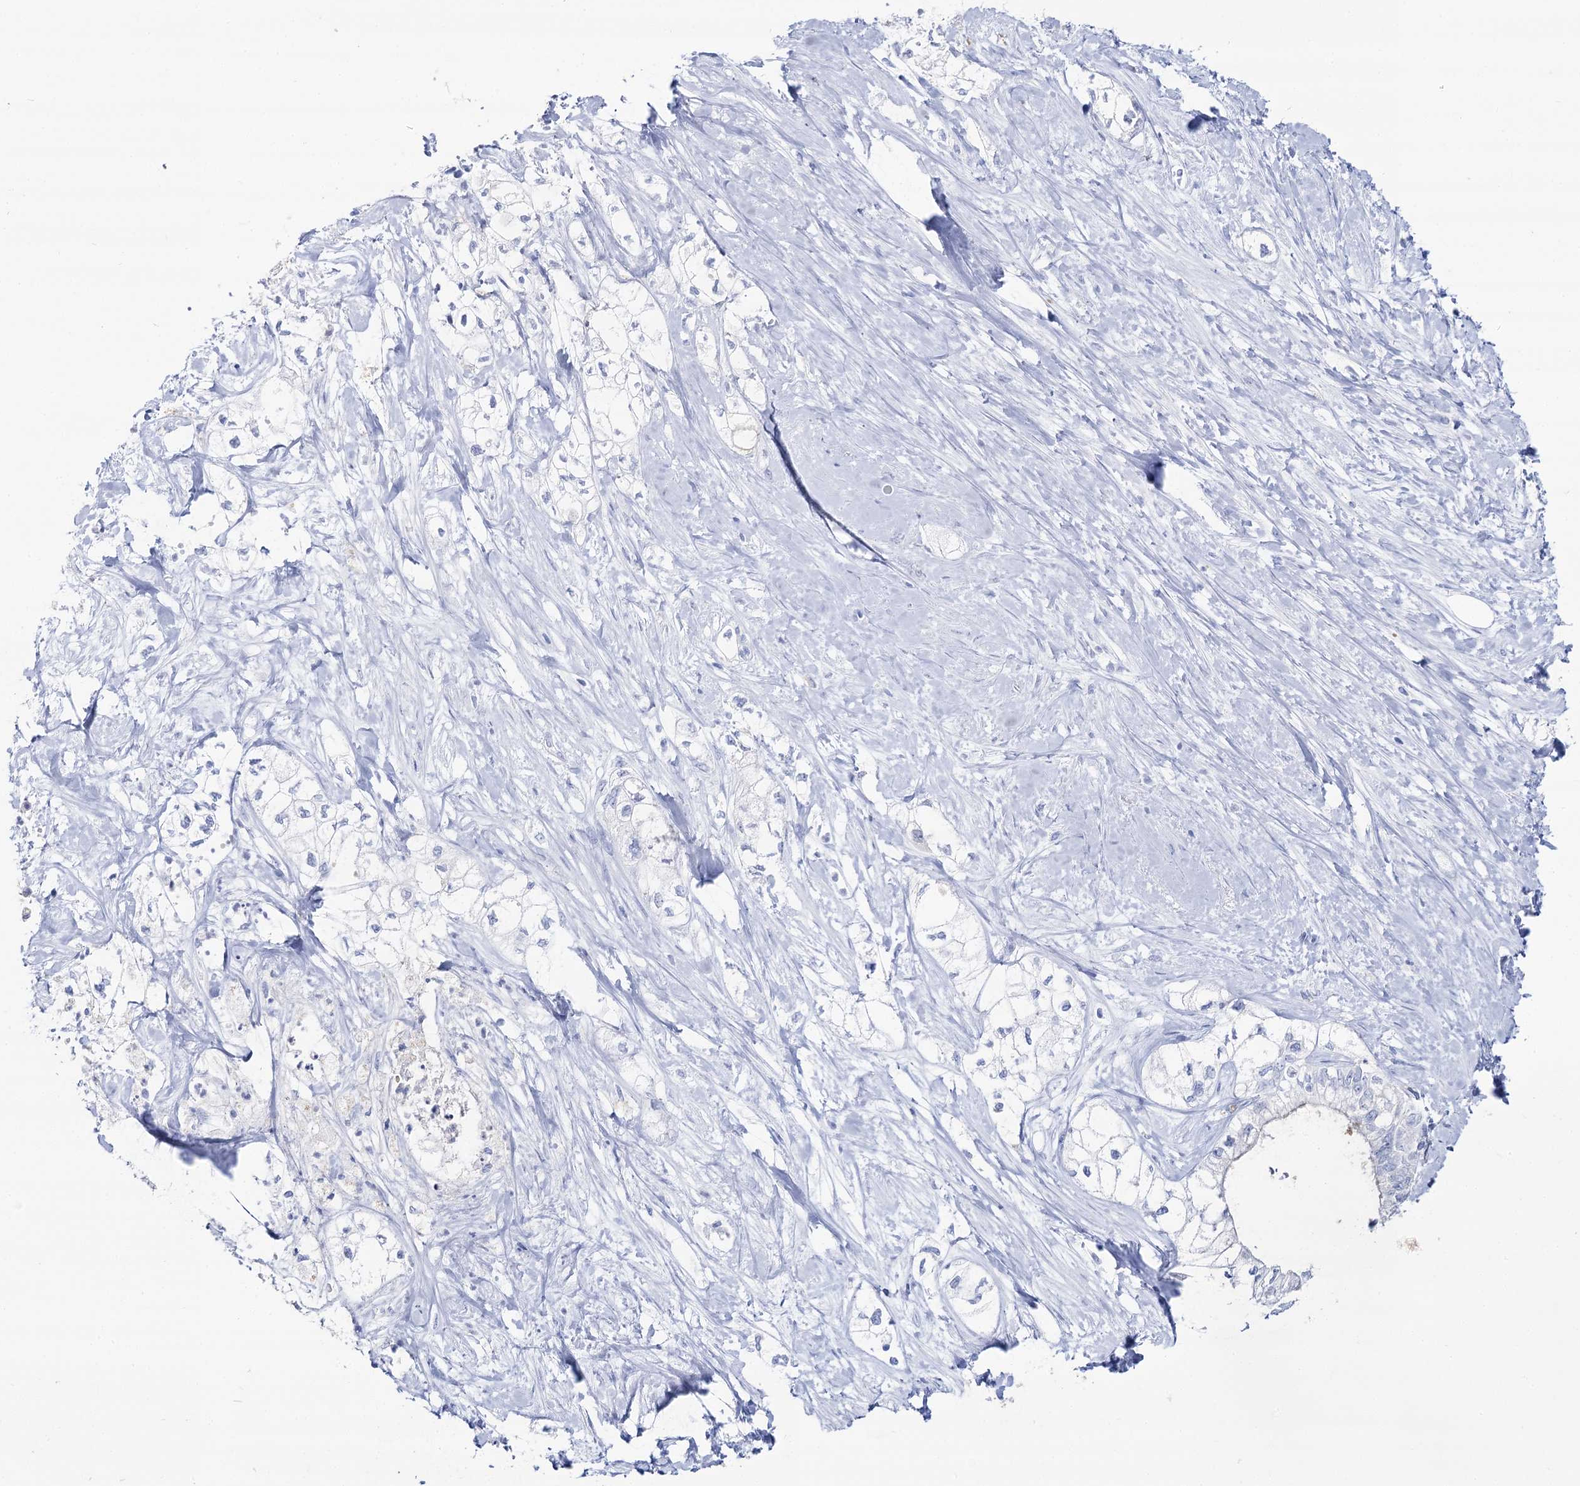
{"staining": {"intensity": "negative", "quantity": "none", "location": "none"}, "tissue": "pancreatic cancer", "cell_type": "Tumor cells", "image_type": "cancer", "snomed": [{"axis": "morphology", "description": "Adenocarcinoma, NOS"}, {"axis": "topography", "description": "Pancreas"}], "caption": "A histopathology image of pancreatic adenocarcinoma stained for a protein reveals no brown staining in tumor cells.", "gene": "SLC3A1", "patient": {"sex": "male", "age": 70}}